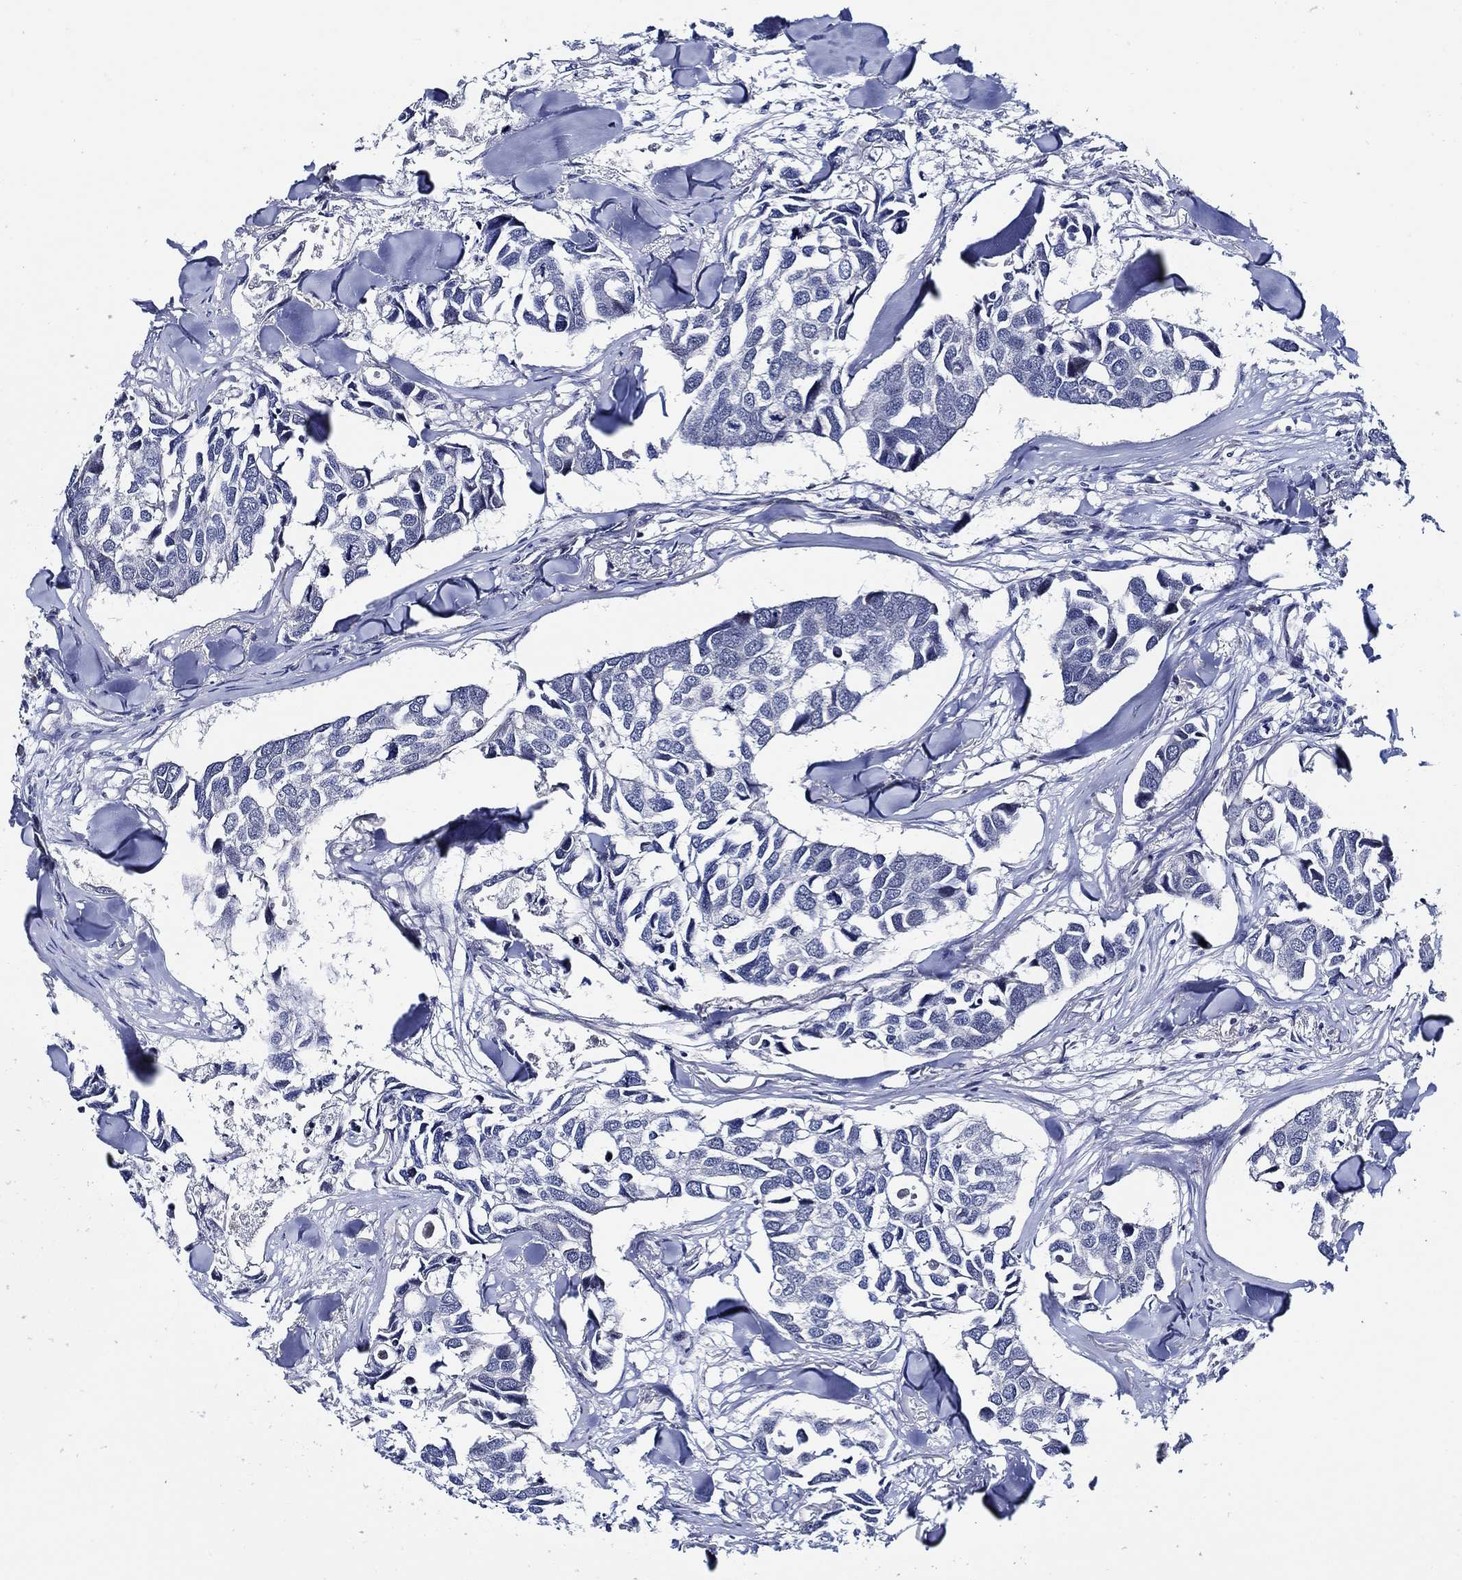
{"staining": {"intensity": "negative", "quantity": "none", "location": "none"}, "tissue": "breast cancer", "cell_type": "Tumor cells", "image_type": "cancer", "snomed": [{"axis": "morphology", "description": "Duct carcinoma"}, {"axis": "topography", "description": "Breast"}], "caption": "Immunohistochemistry (IHC) histopathology image of breast infiltrating ductal carcinoma stained for a protein (brown), which exhibits no staining in tumor cells.", "gene": "C8orf48", "patient": {"sex": "female", "age": 83}}